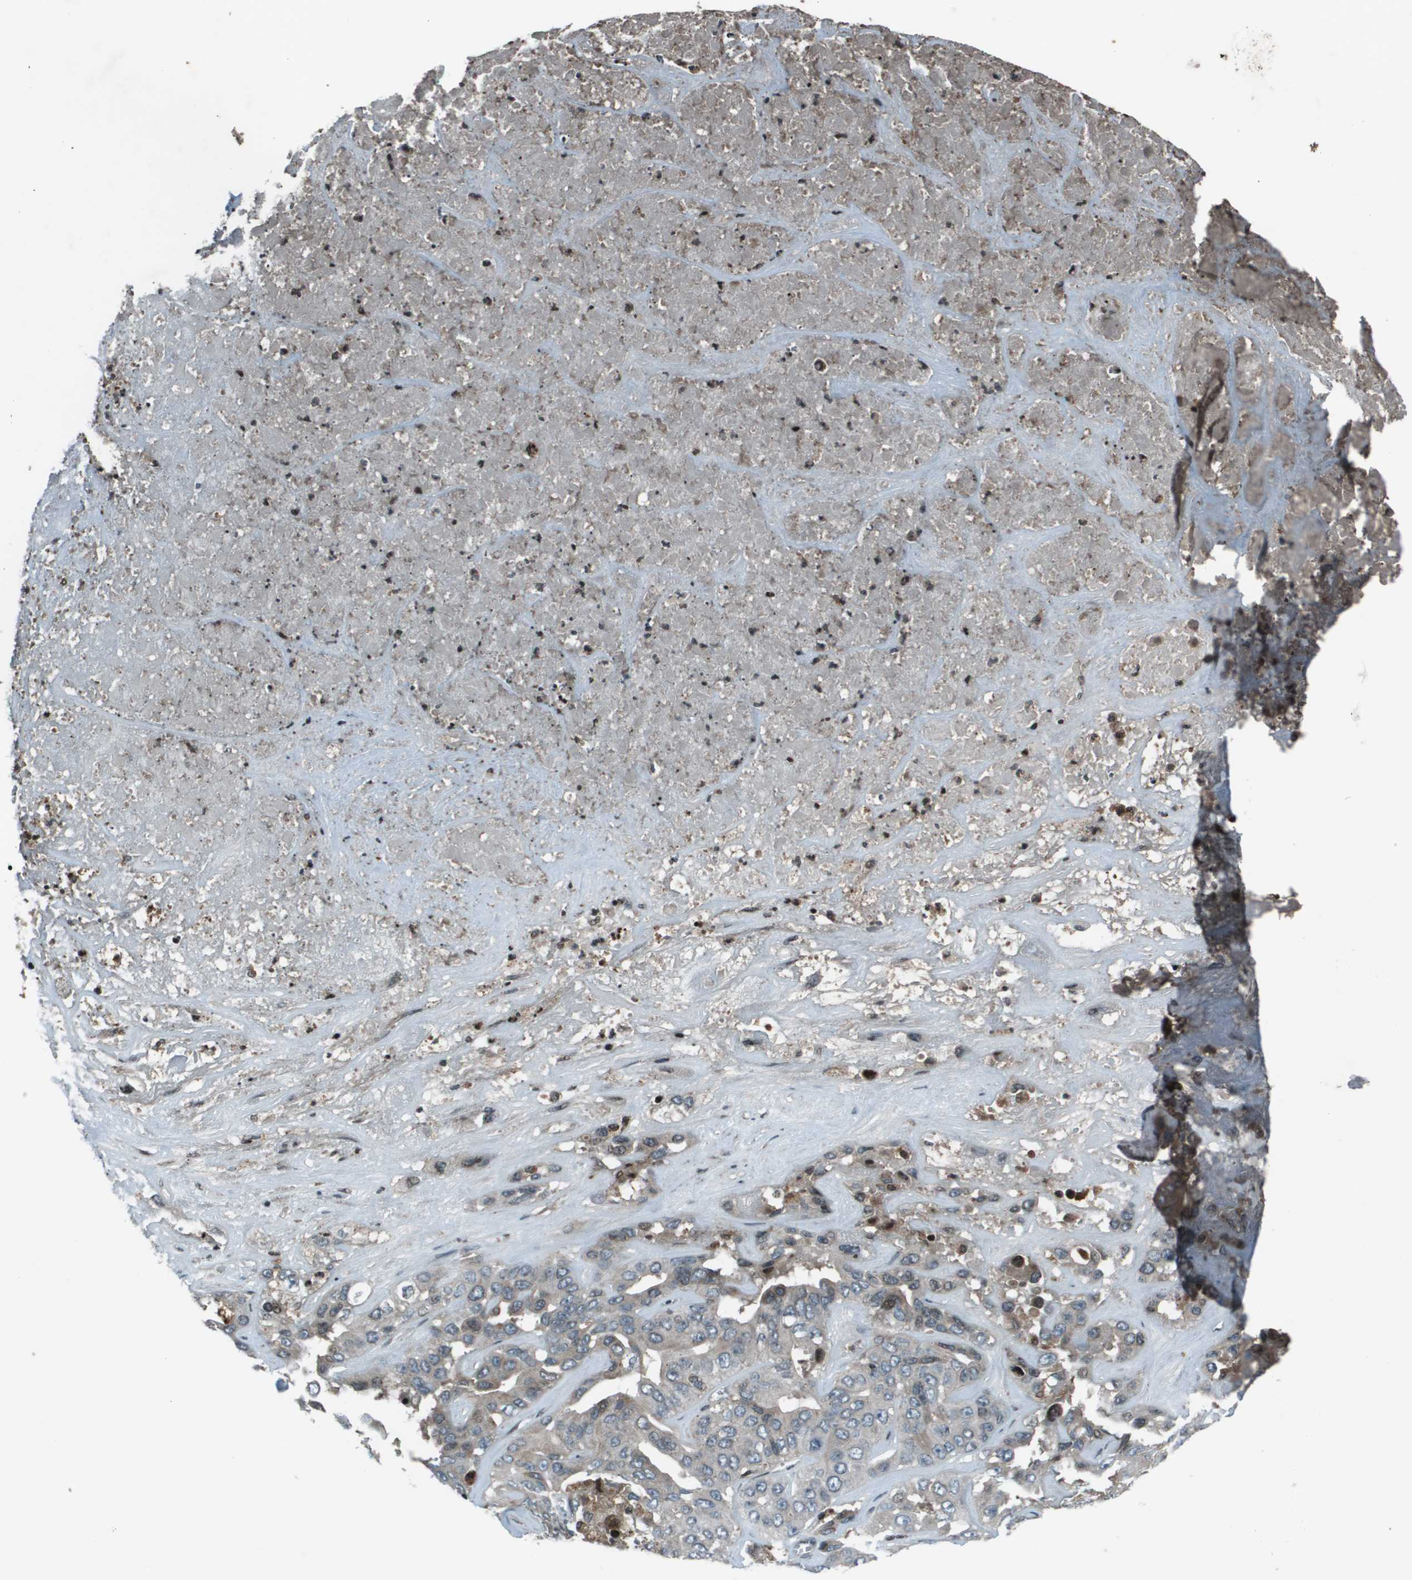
{"staining": {"intensity": "weak", "quantity": "<25%", "location": "cytoplasmic/membranous"}, "tissue": "liver cancer", "cell_type": "Tumor cells", "image_type": "cancer", "snomed": [{"axis": "morphology", "description": "Cholangiocarcinoma"}, {"axis": "topography", "description": "Liver"}], "caption": "Histopathology image shows no significant protein staining in tumor cells of cholangiocarcinoma (liver).", "gene": "CXCL12", "patient": {"sex": "female", "age": 52}}